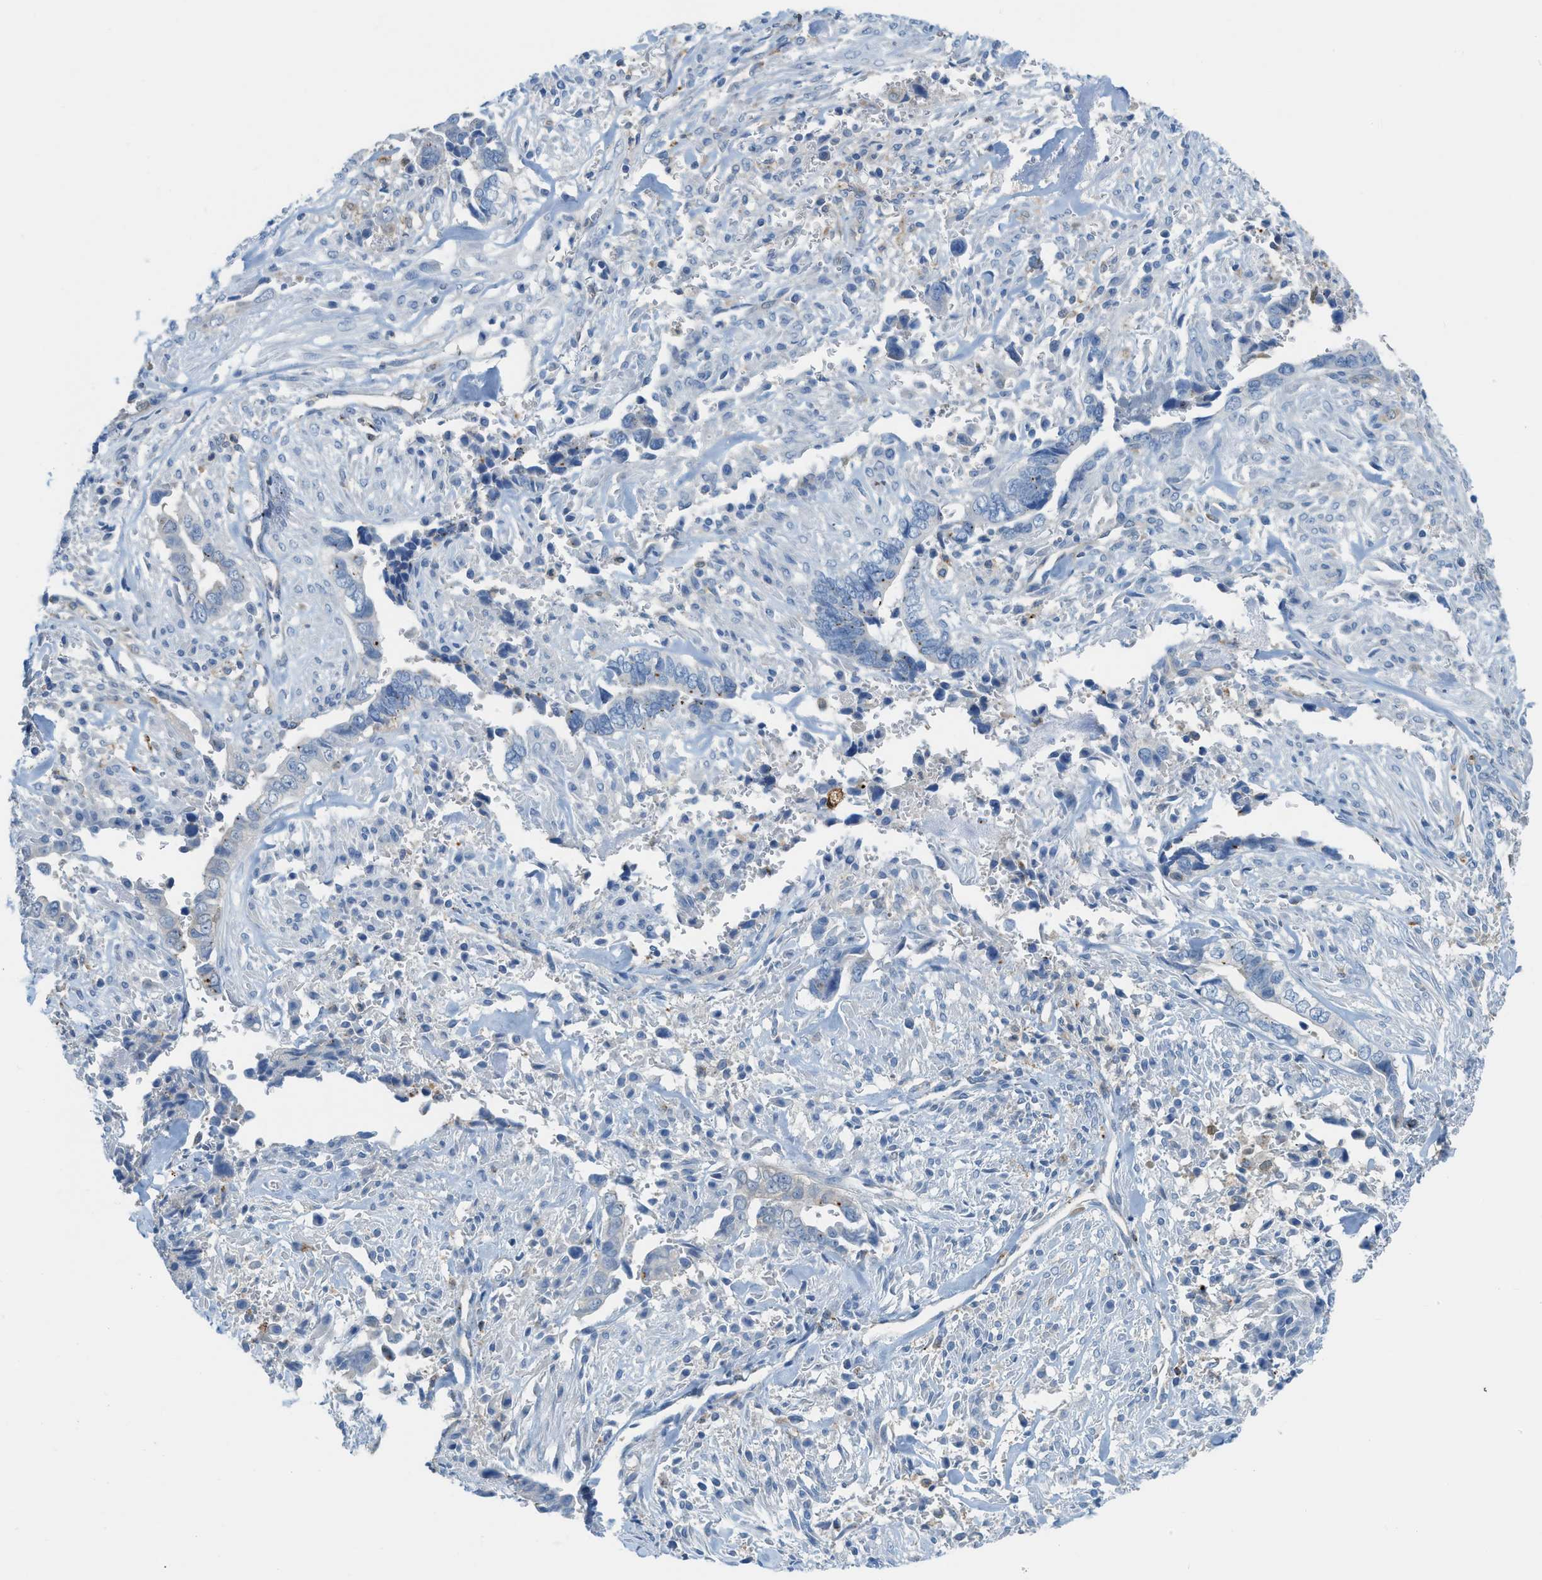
{"staining": {"intensity": "weak", "quantity": "<25%", "location": "cytoplasmic/membranous"}, "tissue": "liver cancer", "cell_type": "Tumor cells", "image_type": "cancer", "snomed": [{"axis": "morphology", "description": "Cholangiocarcinoma"}, {"axis": "topography", "description": "Liver"}], "caption": "Liver cancer (cholangiocarcinoma) stained for a protein using immunohistochemistry (IHC) demonstrates no positivity tumor cells.", "gene": "CSTB", "patient": {"sex": "female", "age": 79}}